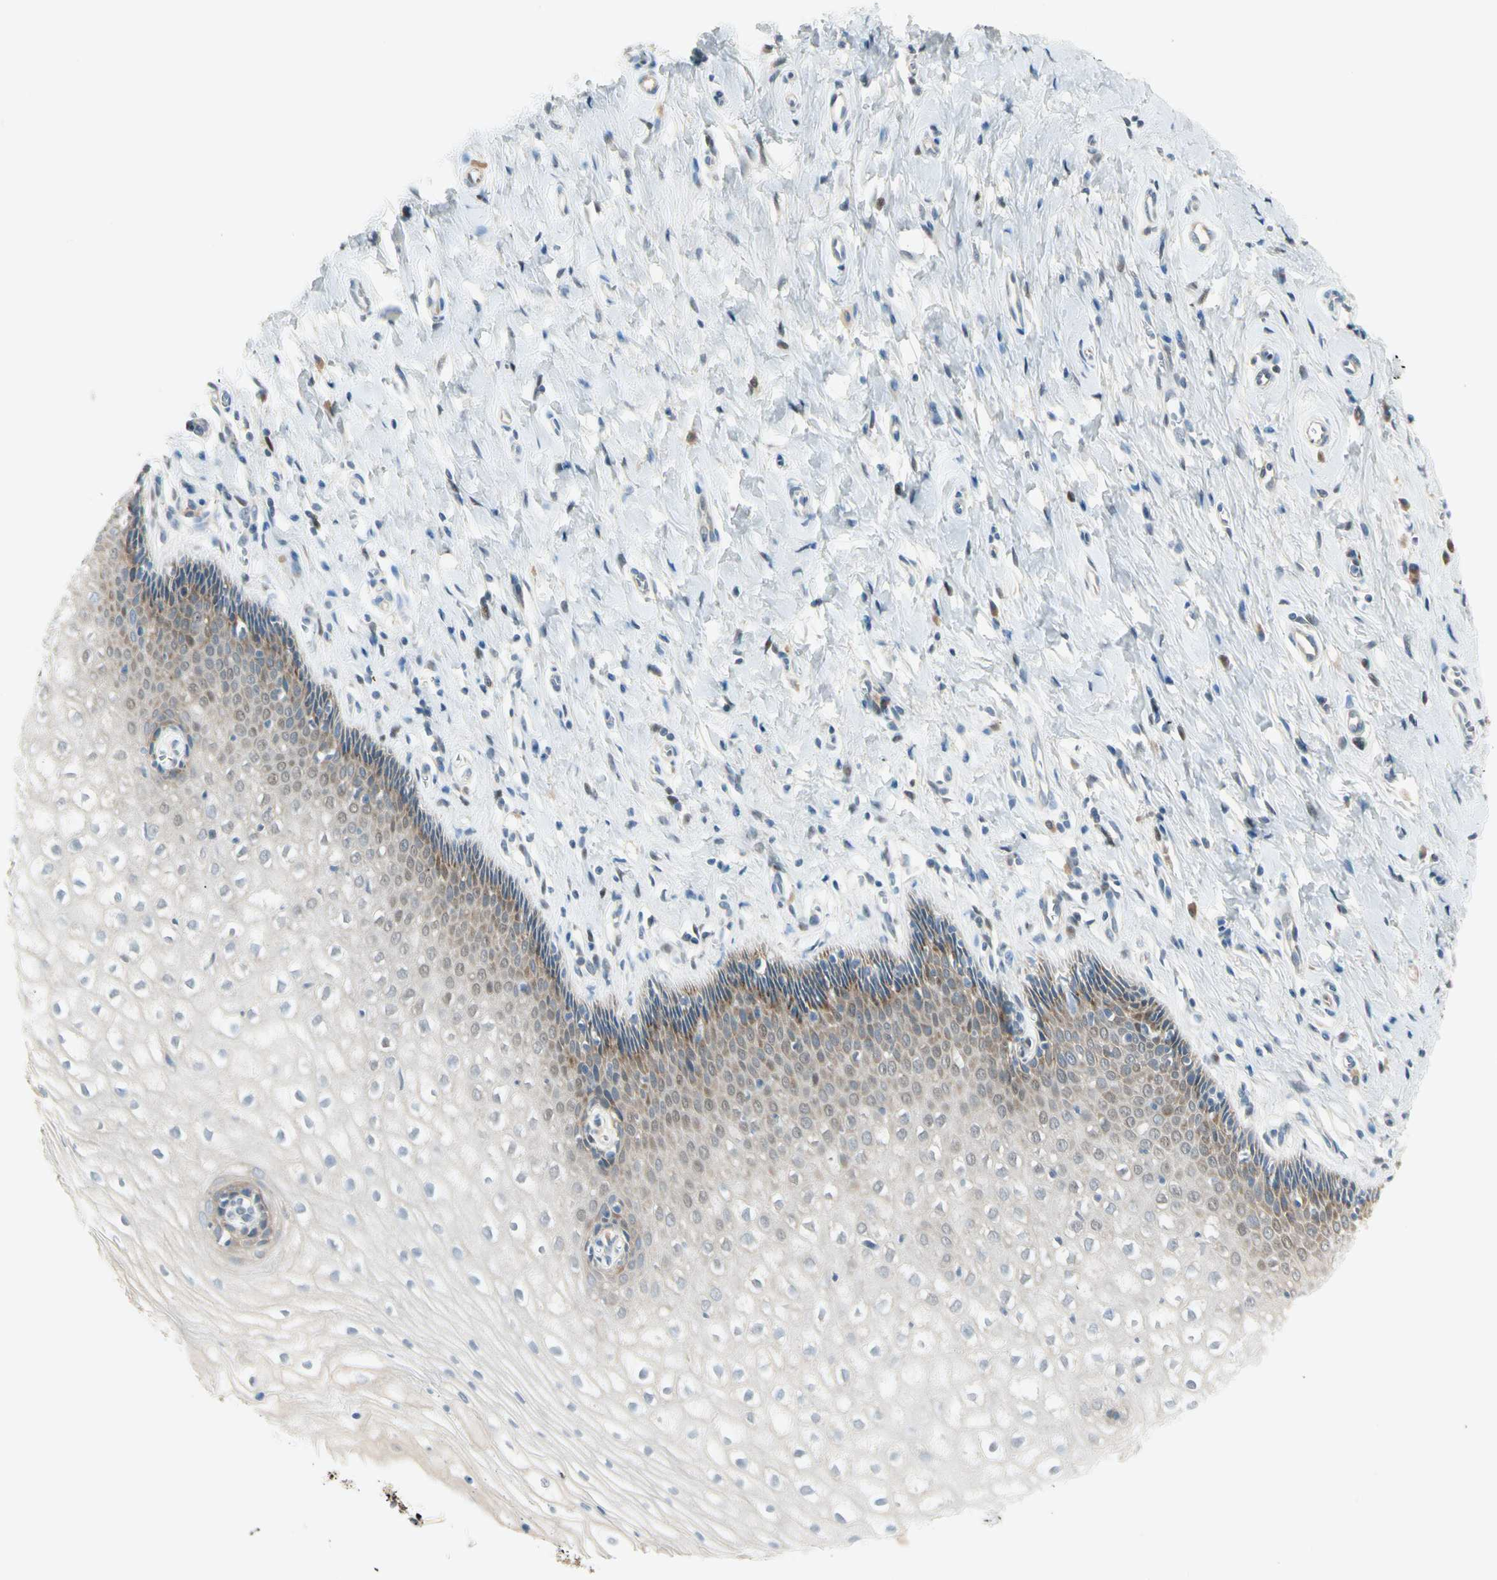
{"staining": {"intensity": "moderate", "quantity": "25%-75%", "location": "cytoplasmic/membranous"}, "tissue": "vagina", "cell_type": "Squamous epithelial cells", "image_type": "normal", "snomed": [{"axis": "morphology", "description": "Normal tissue, NOS"}, {"axis": "topography", "description": "Soft tissue"}, {"axis": "topography", "description": "Vagina"}], "caption": "A medium amount of moderate cytoplasmic/membranous expression is present in approximately 25%-75% of squamous epithelial cells in benign vagina. (brown staining indicates protein expression, while blue staining denotes nuclei).", "gene": "IL1R1", "patient": {"sex": "female", "age": 61}}